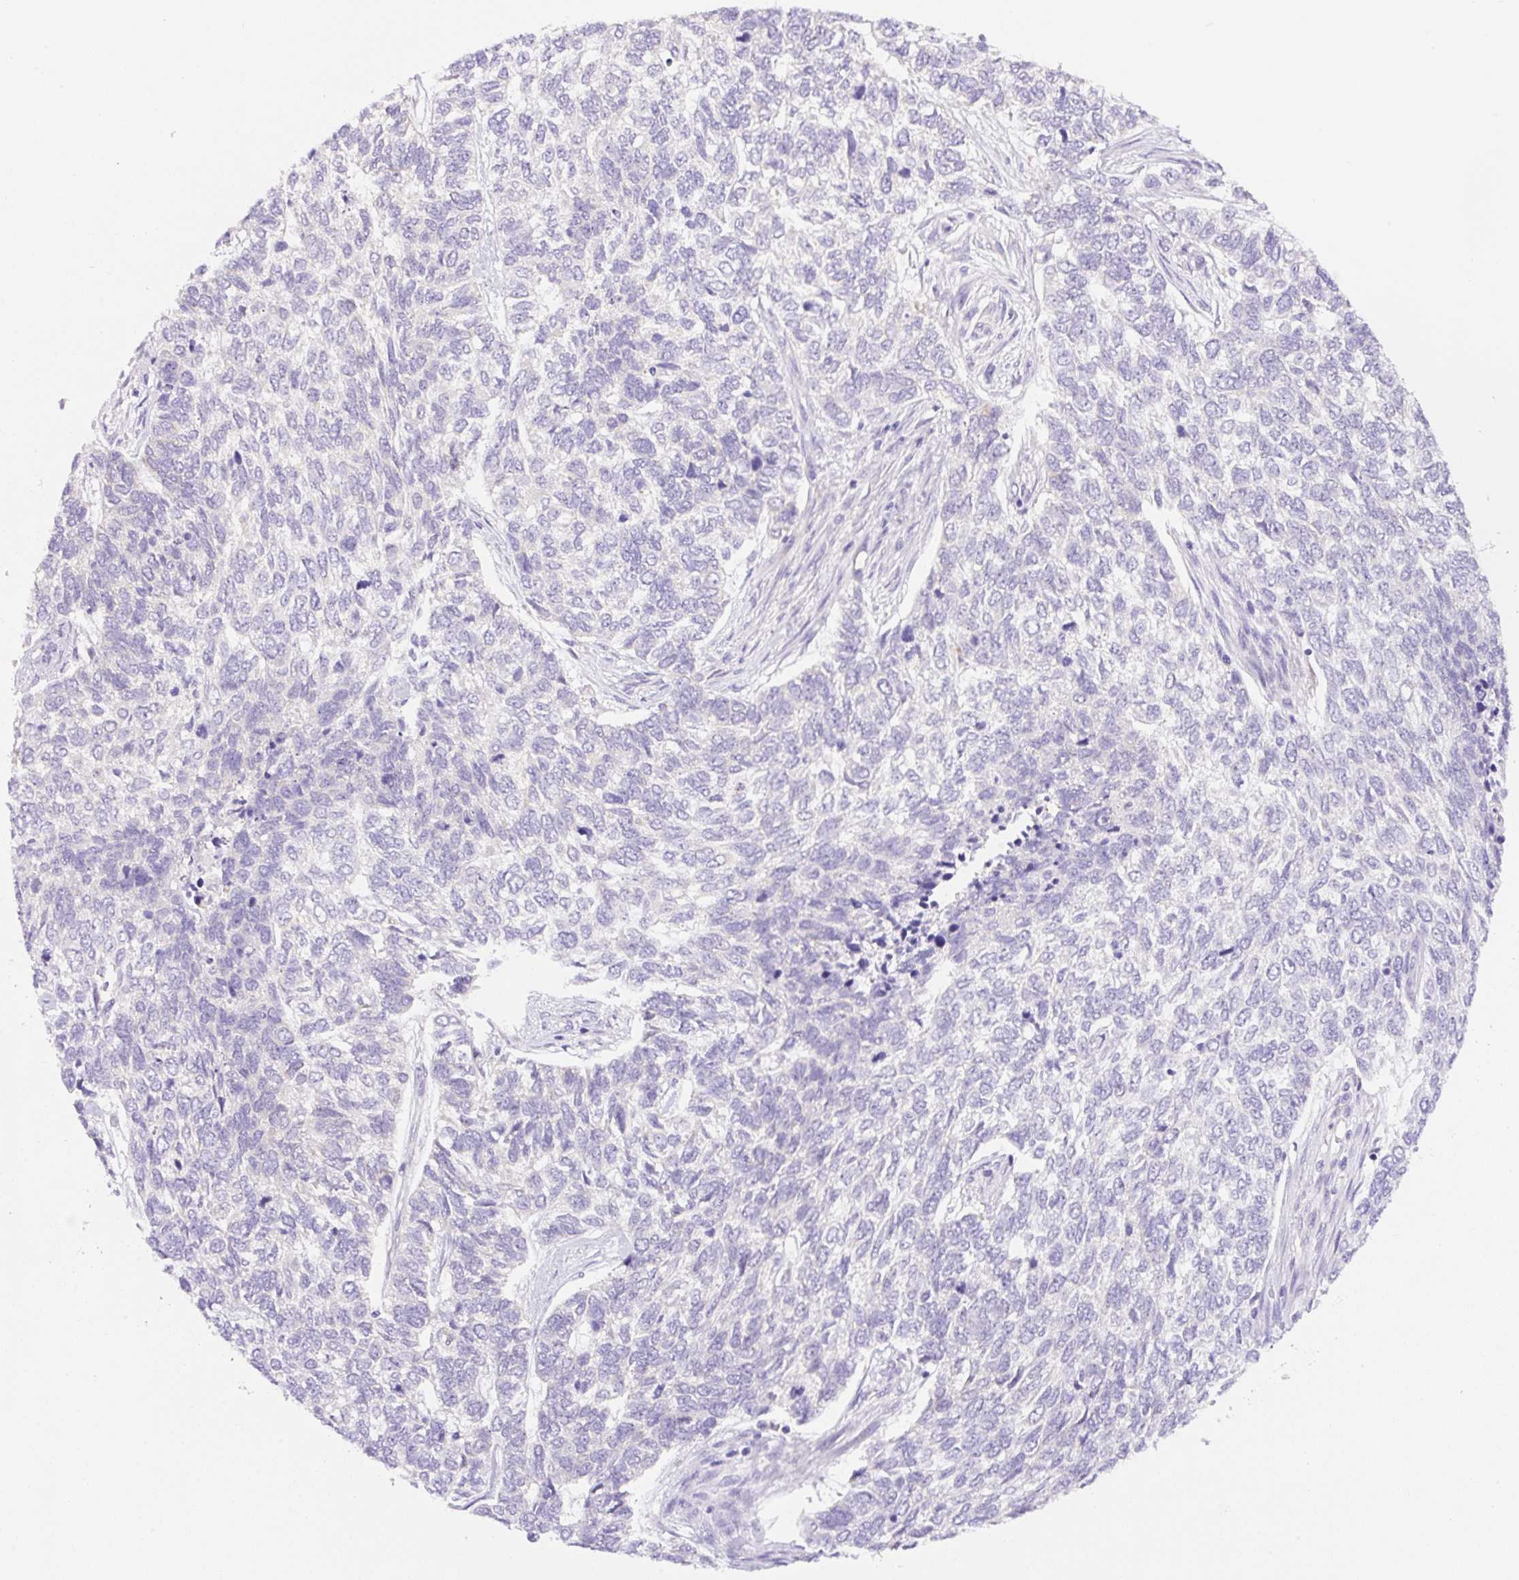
{"staining": {"intensity": "negative", "quantity": "none", "location": "none"}, "tissue": "skin cancer", "cell_type": "Tumor cells", "image_type": "cancer", "snomed": [{"axis": "morphology", "description": "Basal cell carcinoma"}, {"axis": "topography", "description": "Skin"}], "caption": "Tumor cells show no significant protein expression in skin cancer.", "gene": "CAMK2B", "patient": {"sex": "female", "age": 65}}